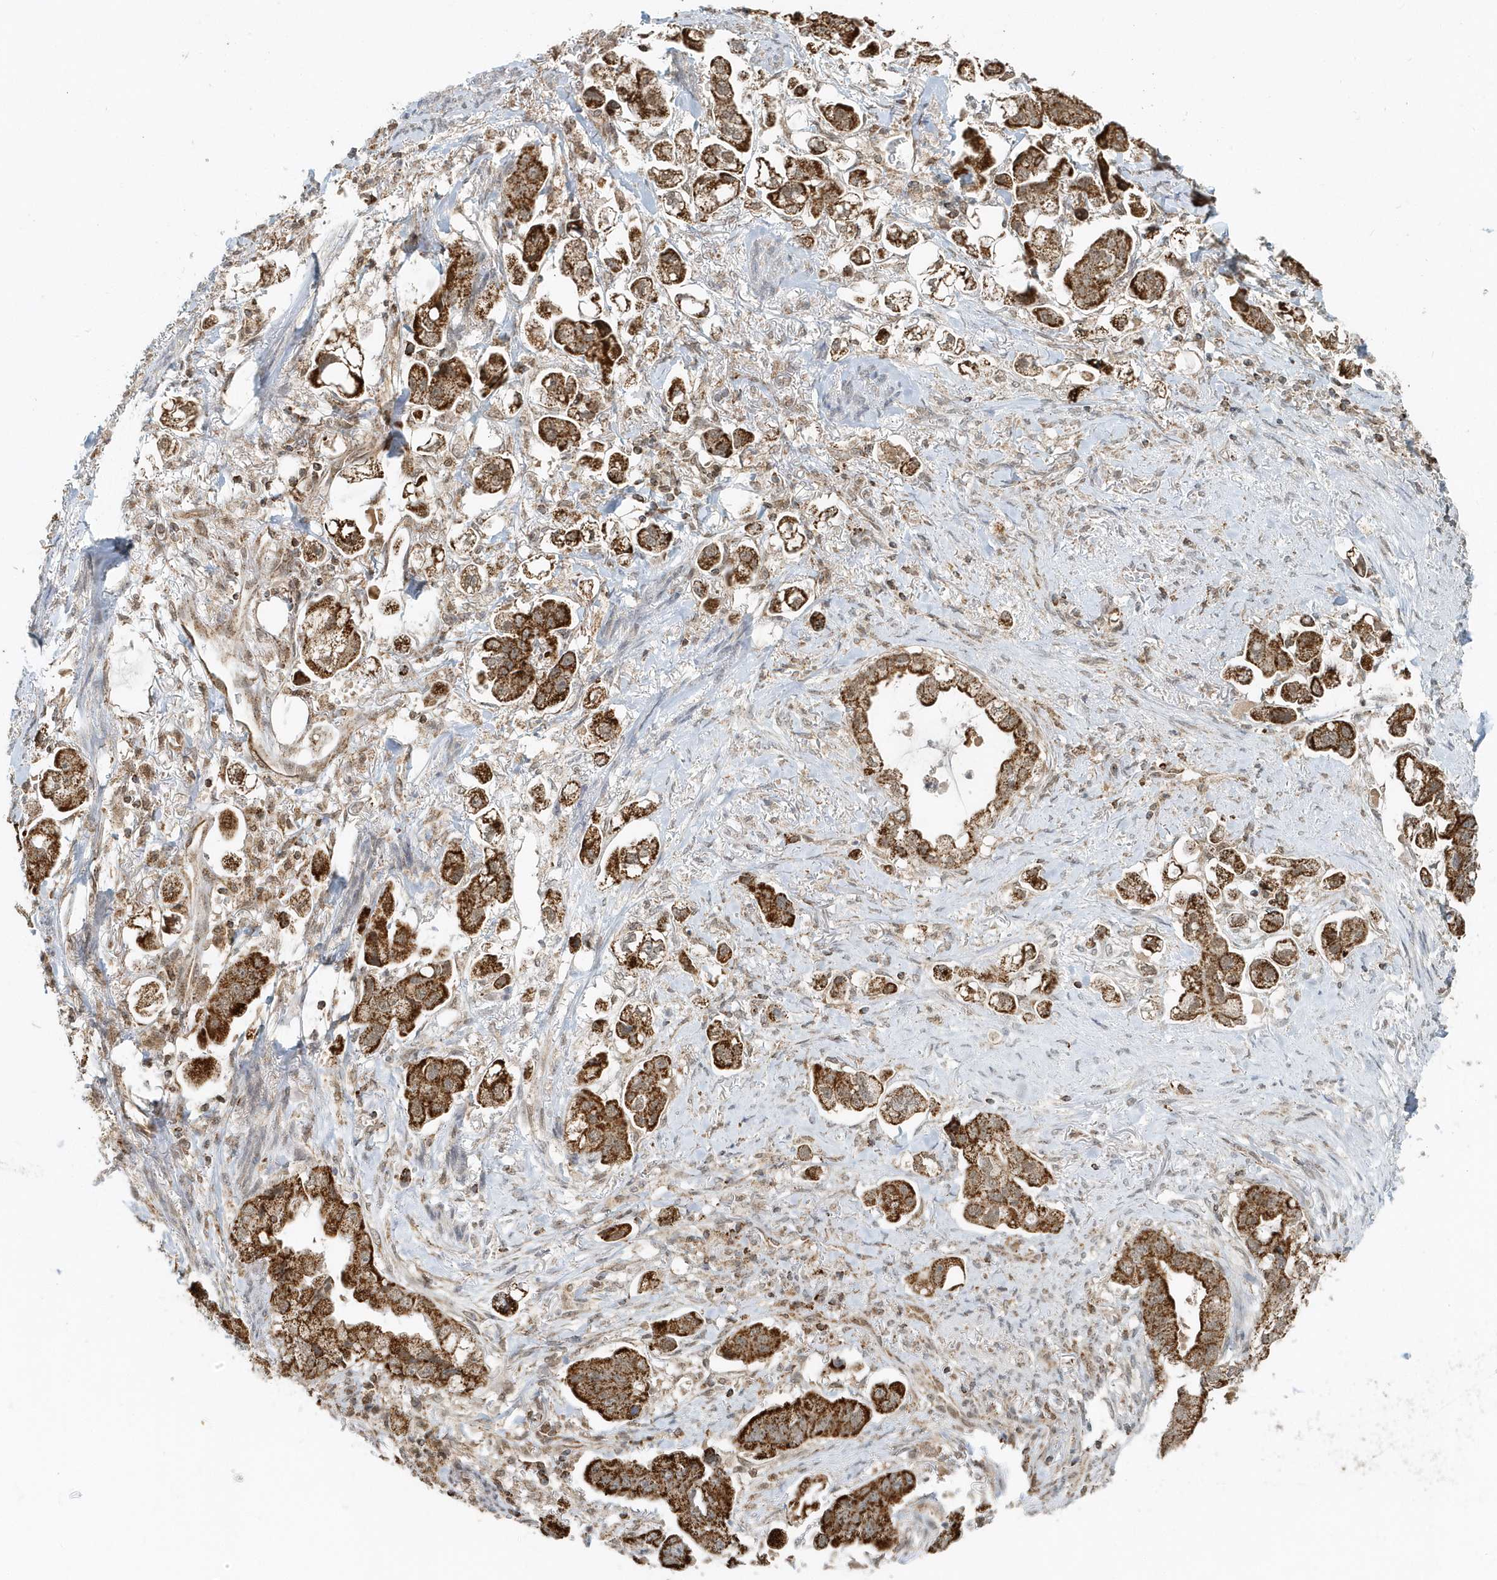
{"staining": {"intensity": "strong", "quantity": ">75%", "location": "cytoplasmic/membranous"}, "tissue": "stomach cancer", "cell_type": "Tumor cells", "image_type": "cancer", "snomed": [{"axis": "morphology", "description": "Adenocarcinoma, NOS"}, {"axis": "topography", "description": "Stomach"}], "caption": "This micrograph displays IHC staining of stomach cancer, with high strong cytoplasmic/membranous expression in about >75% of tumor cells.", "gene": "PSMD6", "patient": {"sex": "male", "age": 62}}